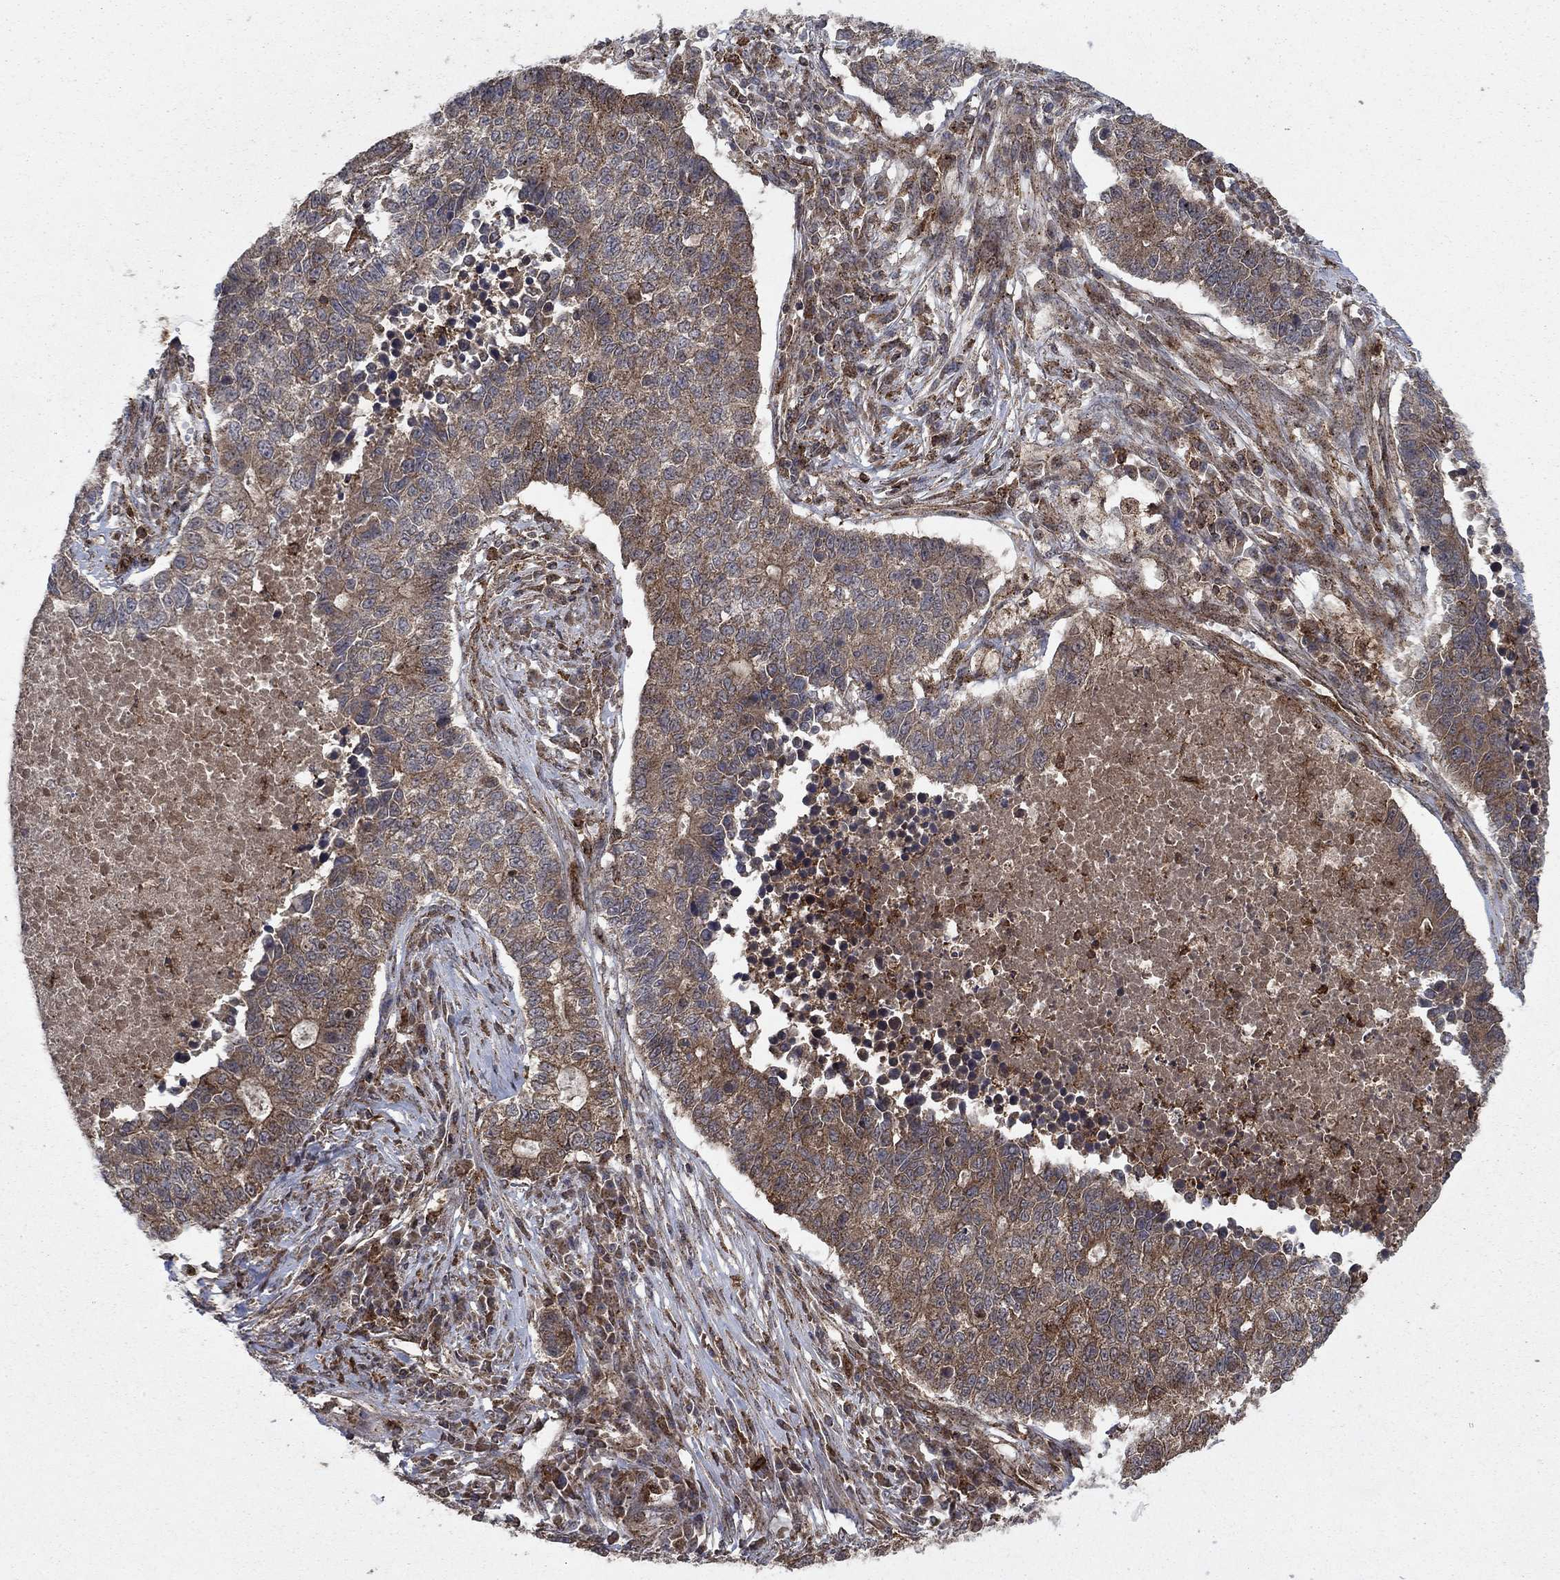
{"staining": {"intensity": "moderate", "quantity": "25%-75%", "location": "cytoplasmic/membranous"}, "tissue": "lung cancer", "cell_type": "Tumor cells", "image_type": "cancer", "snomed": [{"axis": "morphology", "description": "Adenocarcinoma, NOS"}, {"axis": "topography", "description": "Lung"}], "caption": "This is an image of IHC staining of lung adenocarcinoma, which shows moderate staining in the cytoplasmic/membranous of tumor cells.", "gene": "IFI35", "patient": {"sex": "male", "age": 57}}